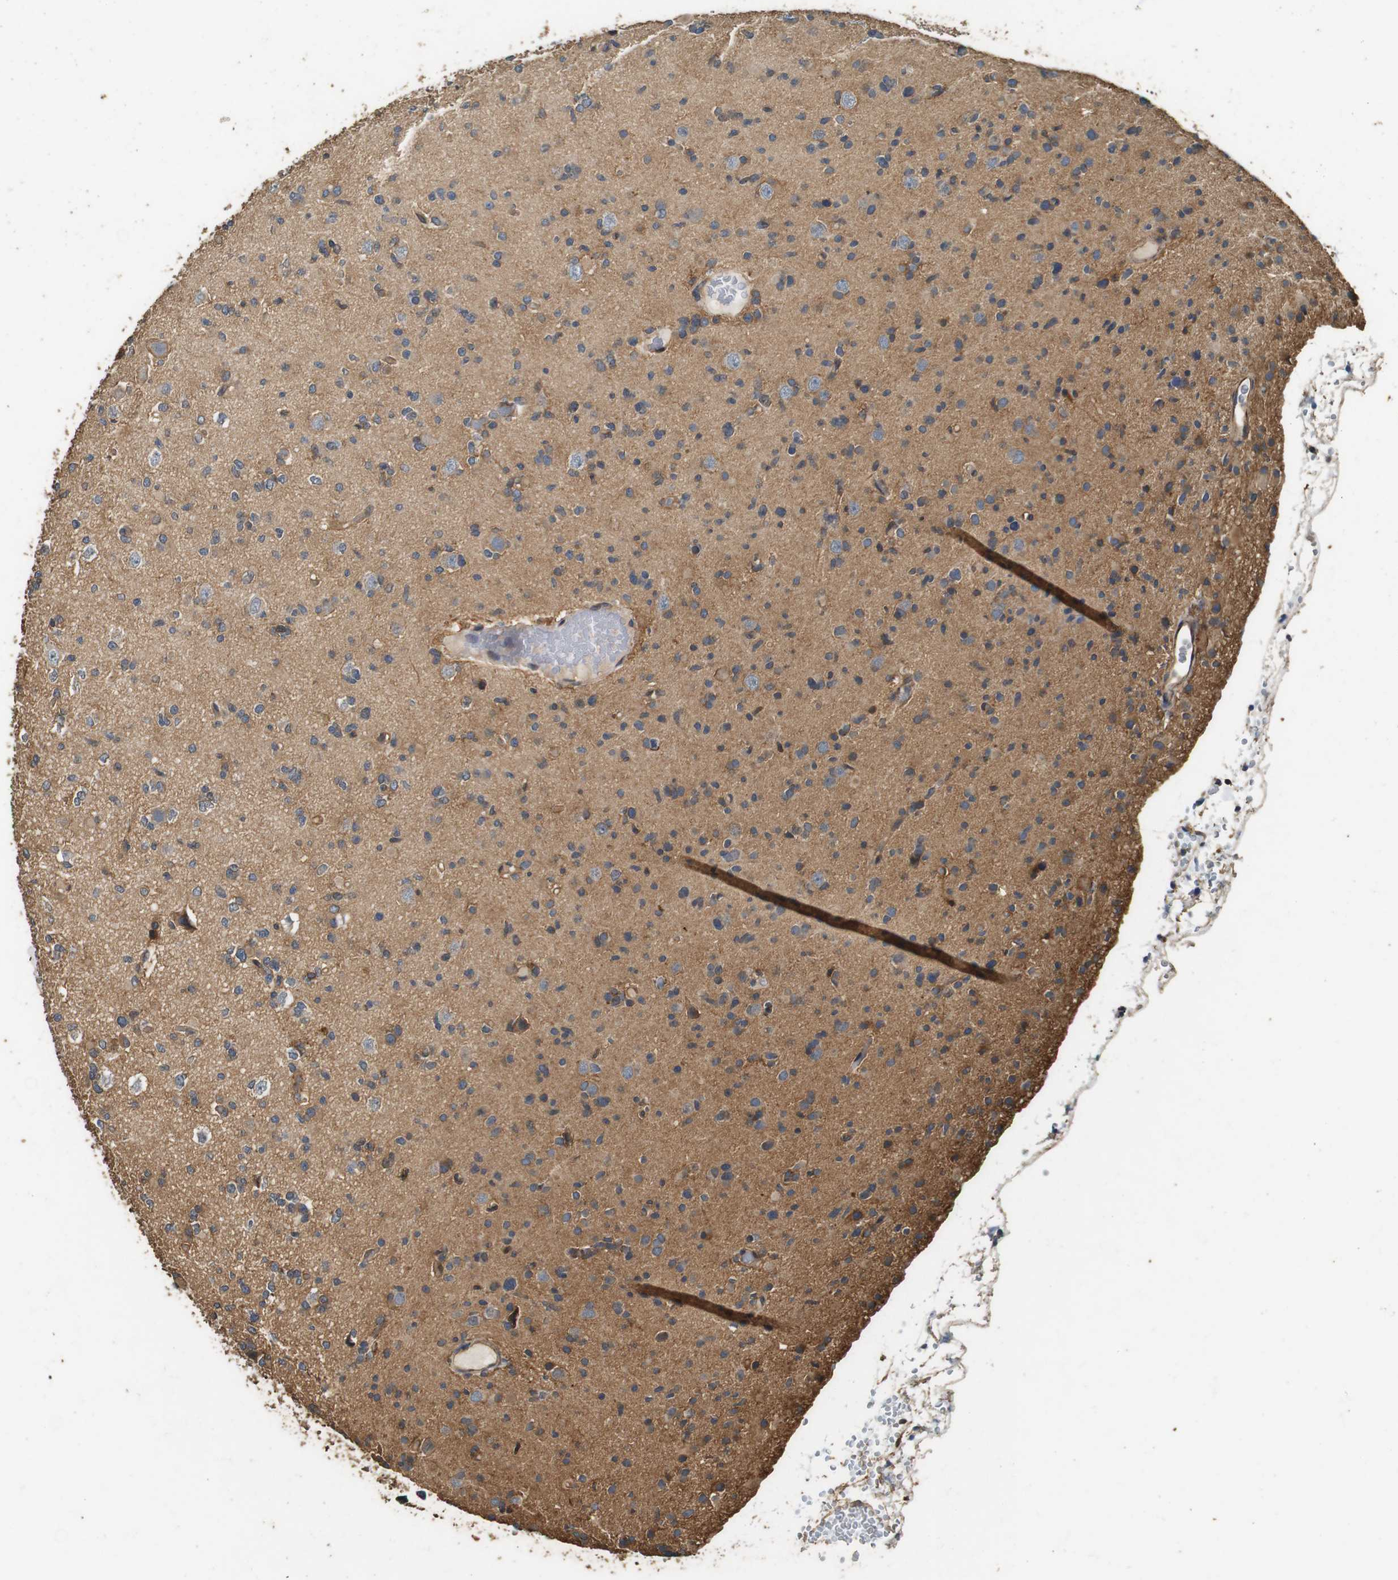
{"staining": {"intensity": "moderate", "quantity": "25%-75%", "location": "cytoplasmic/membranous"}, "tissue": "glioma", "cell_type": "Tumor cells", "image_type": "cancer", "snomed": [{"axis": "morphology", "description": "Glioma, malignant, Low grade"}, {"axis": "topography", "description": "Brain"}], "caption": "A photomicrograph showing moderate cytoplasmic/membranous staining in approximately 25%-75% of tumor cells in malignant glioma (low-grade), as visualized by brown immunohistochemical staining.", "gene": "CNPY4", "patient": {"sex": "female", "age": 22}}